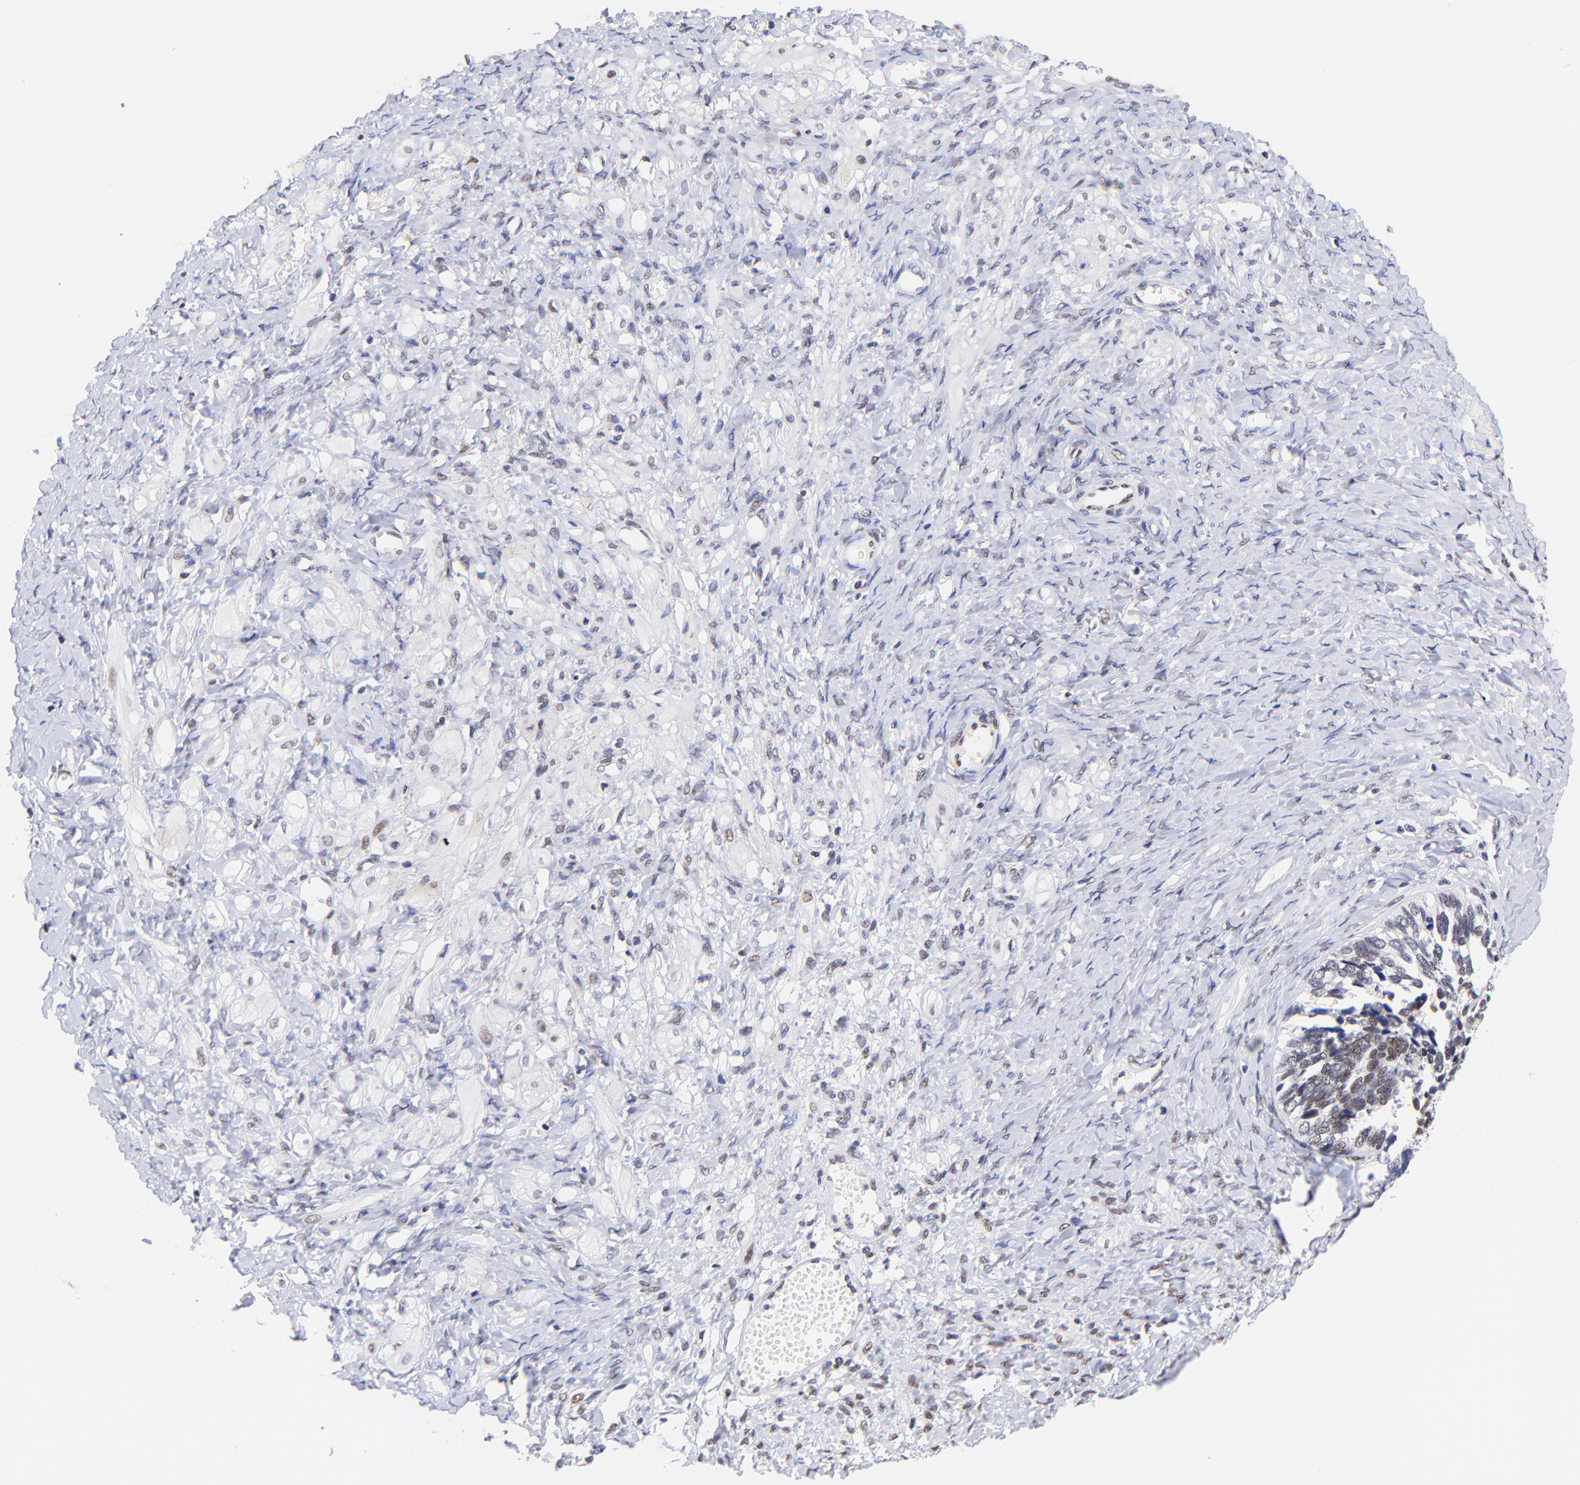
{"staining": {"intensity": "moderate", "quantity": ">75%", "location": "nuclear"}, "tissue": "ovarian cancer", "cell_type": "Tumor cells", "image_type": "cancer", "snomed": [{"axis": "morphology", "description": "Cystadenocarcinoma, serous, NOS"}, {"axis": "topography", "description": "Ovary"}], "caption": "This is a photomicrograph of immunohistochemistry (IHC) staining of serous cystadenocarcinoma (ovarian), which shows moderate expression in the nuclear of tumor cells.", "gene": "MIDEAS", "patient": {"sex": "female", "age": 77}}